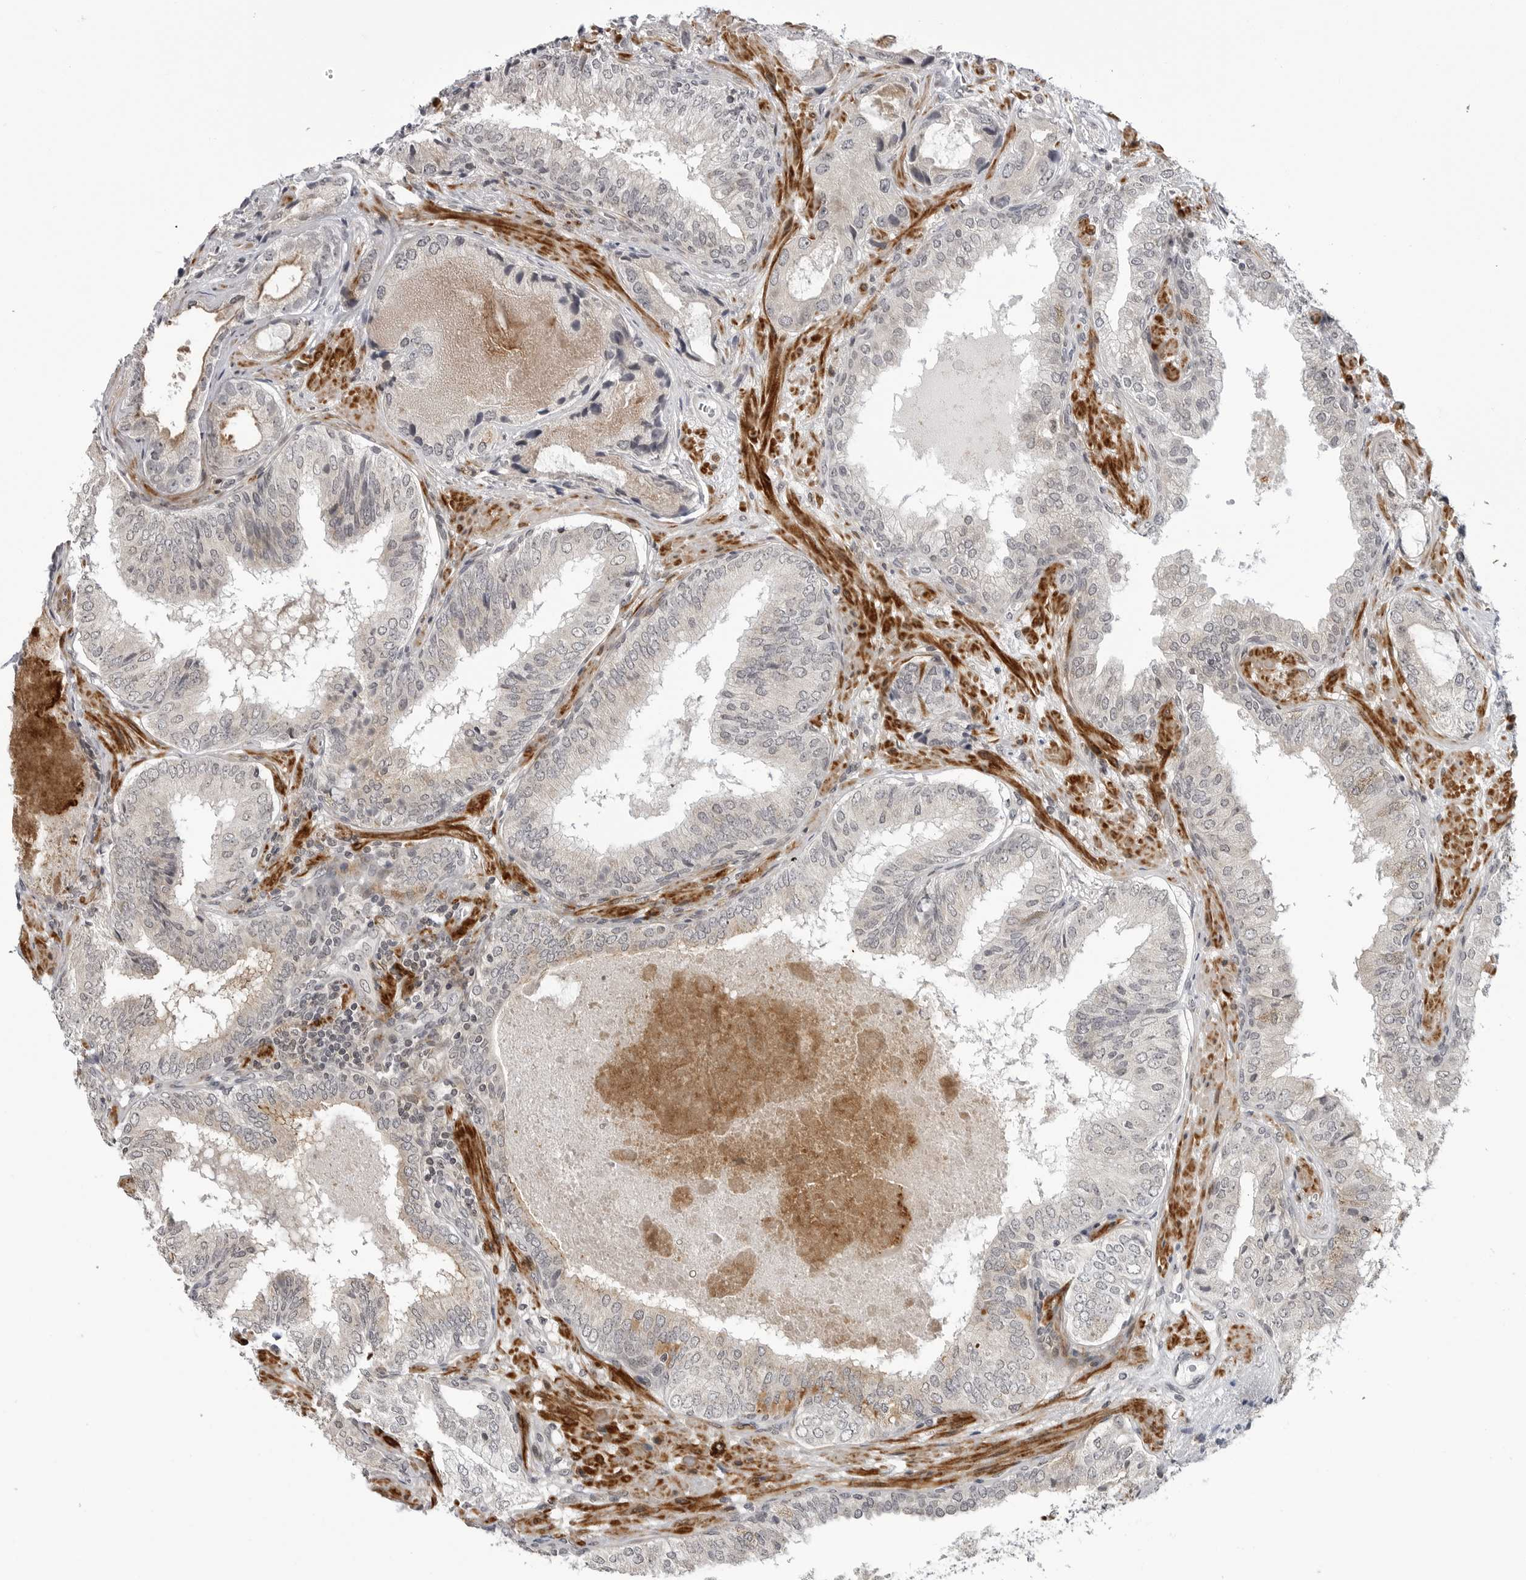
{"staining": {"intensity": "negative", "quantity": "none", "location": "none"}, "tissue": "prostate cancer", "cell_type": "Tumor cells", "image_type": "cancer", "snomed": [{"axis": "morphology", "description": "Normal tissue, NOS"}, {"axis": "morphology", "description": "Adenocarcinoma, High grade"}, {"axis": "topography", "description": "Prostate"}, {"axis": "topography", "description": "Peripheral nerve tissue"}], "caption": "A photomicrograph of human prostate cancer is negative for staining in tumor cells.", "gene": "ADAMTS5", "patient": {"sex": "male", "age": 59}}